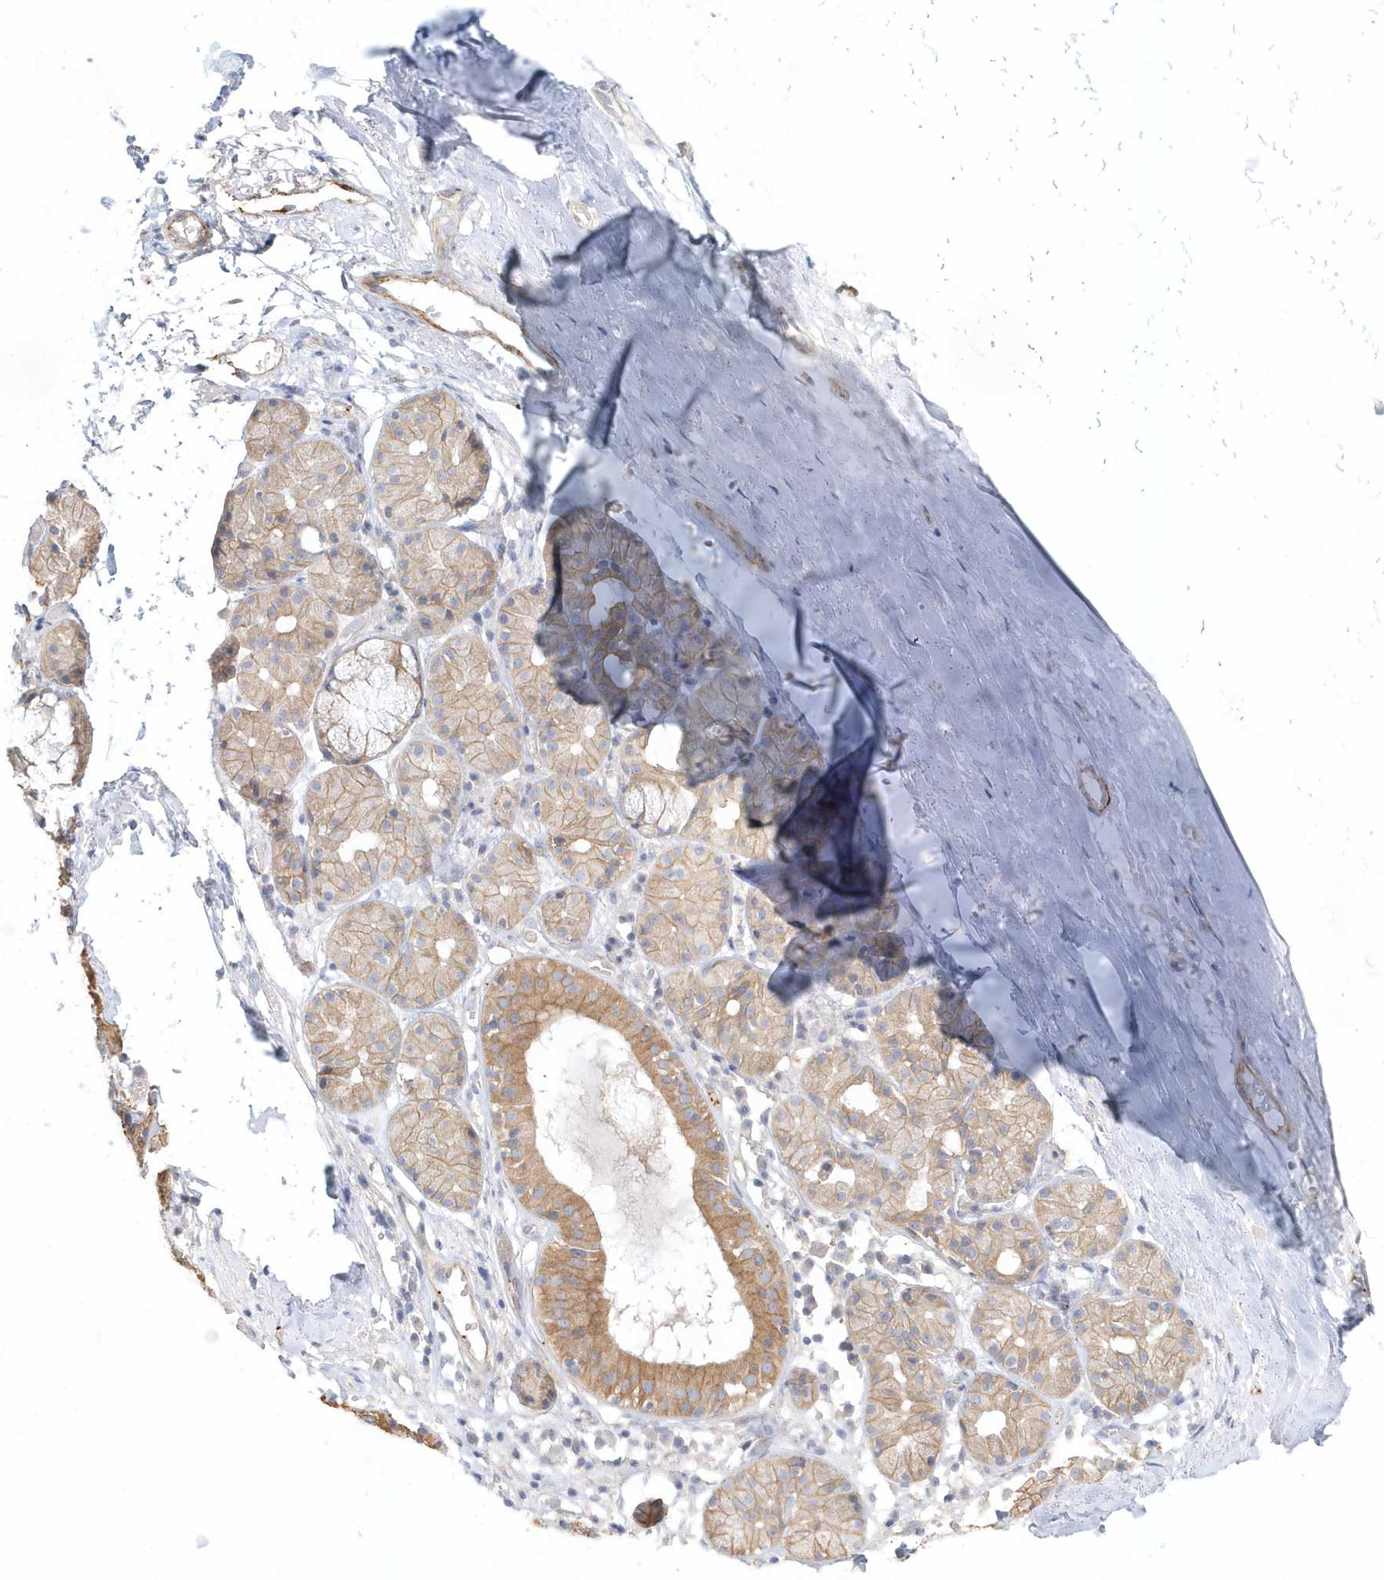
{"staining": {"intensity": "negative", "quantity": "none", "location": "none"}, "tissue": "adipose tissue", "cell_type": "Adipocytes", "image_type": "normal", "snomed": [{"axis": "morphology", "description": "Normal tissue, NOS"}, {"axis": "morphology", "description": "Basal cell carcinoma"}, {"axis": "topography", "description": "Cartilage tissue"}, {"axis": "topography", "description": "Nasopharynx"}, {"axis": "topography", "description": "Oral tissue"}], "caption": "Immunohistochemistry (IHC) photomicrograph of normal adipose tissue: human adipose tissue stained with DAB displays no significant protein positivity in adipocytes.", "gene": "MMRN1", "patient": {"sex": "female", "age": 77}}